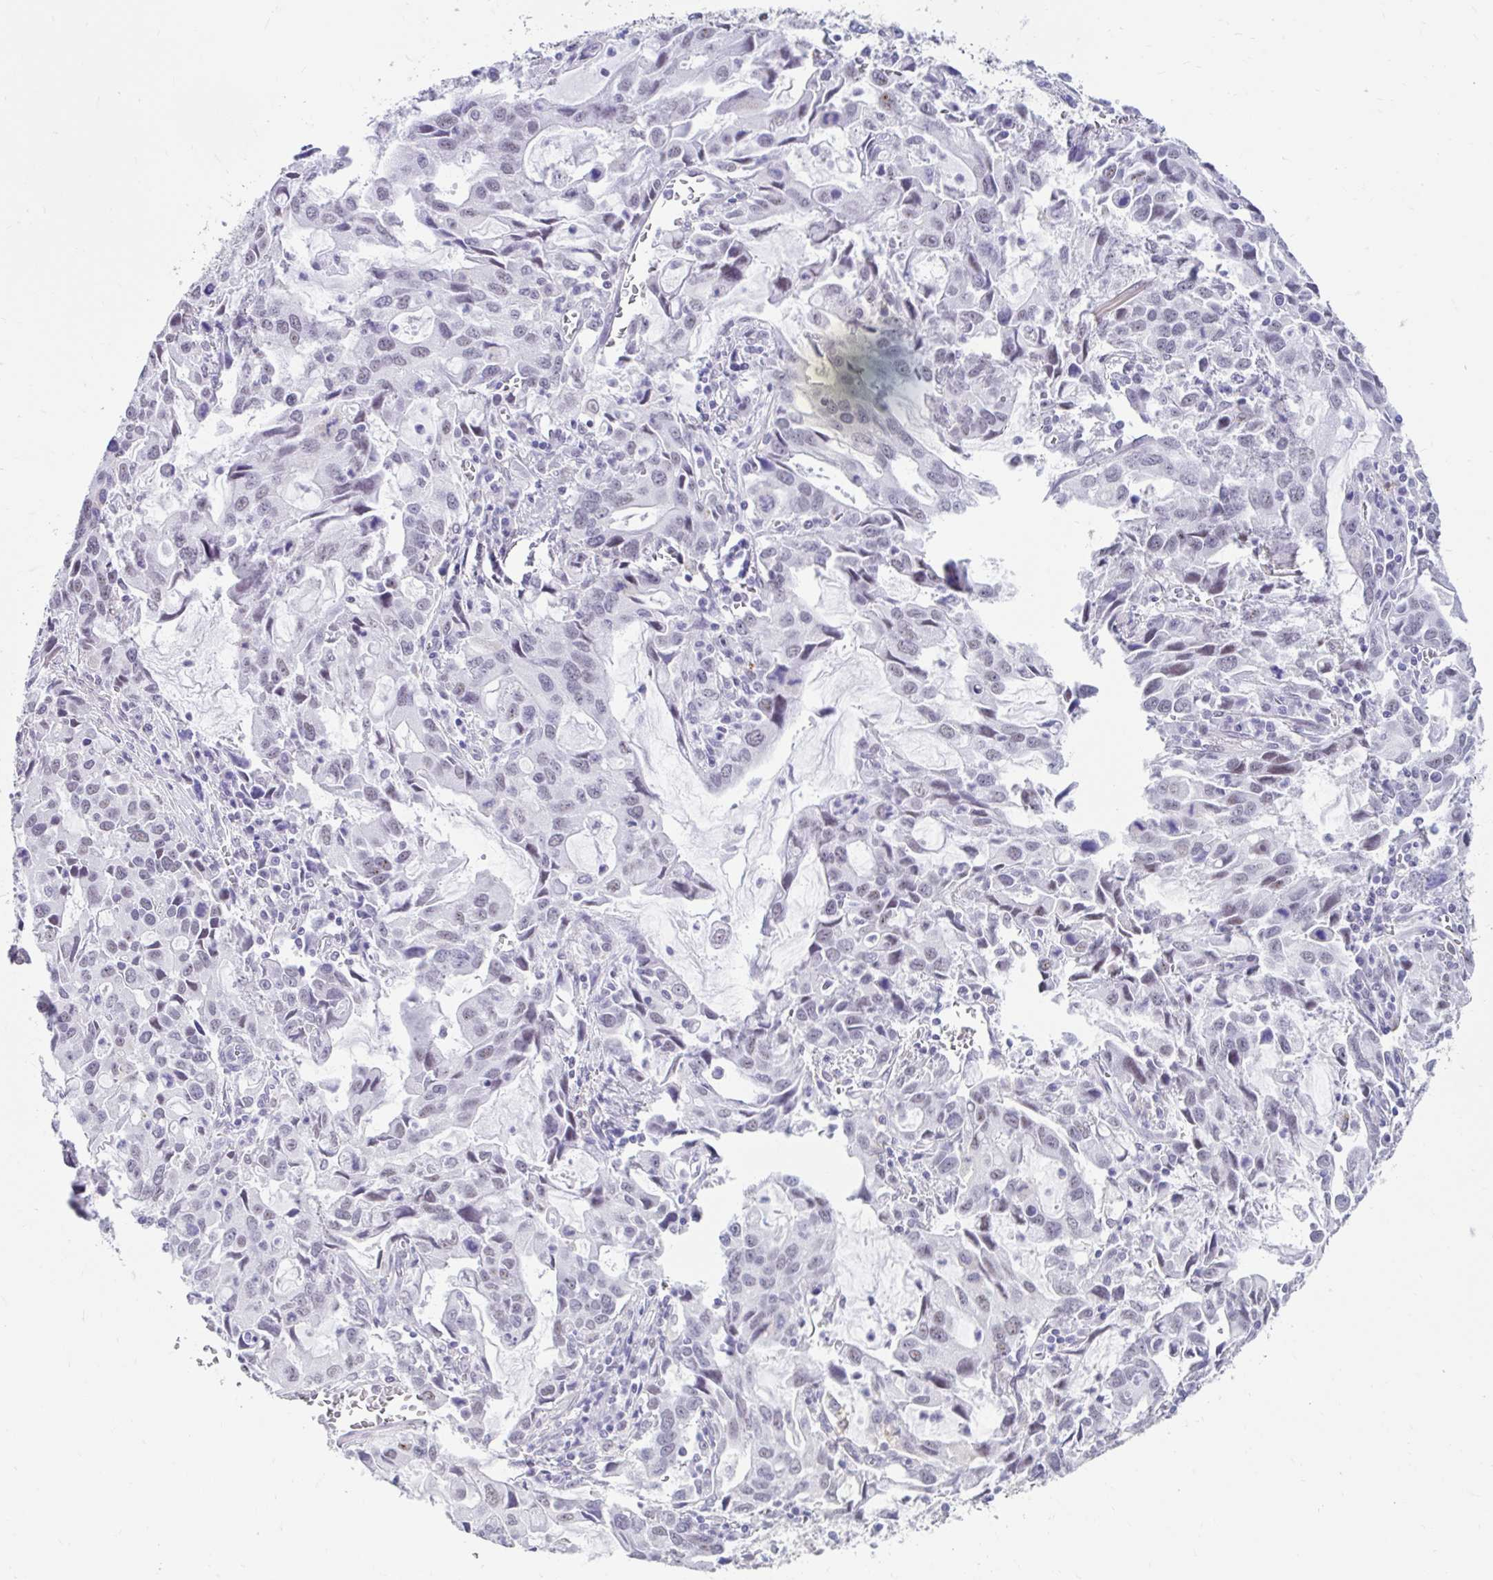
{"staining": {"intensity": "weak", "quantity": "<25%", "location": "nuclear"}, "tissue": "stomach cancer", "cell_type": "Tumor cells", "image_type": "cancer", "snomed": [{"axis": "morphology", "description": "Adenocarcinoma, NOS"}, {"axis": "topography", "description": "Stomach, upper"}], "caption": "A high-resolution image shows IHC staining of stomach adenocarcinoma, which displays no significant expression in tumor cells.", "gene": "DCAF17", "patient": {"sex": "male", "age": 85}}